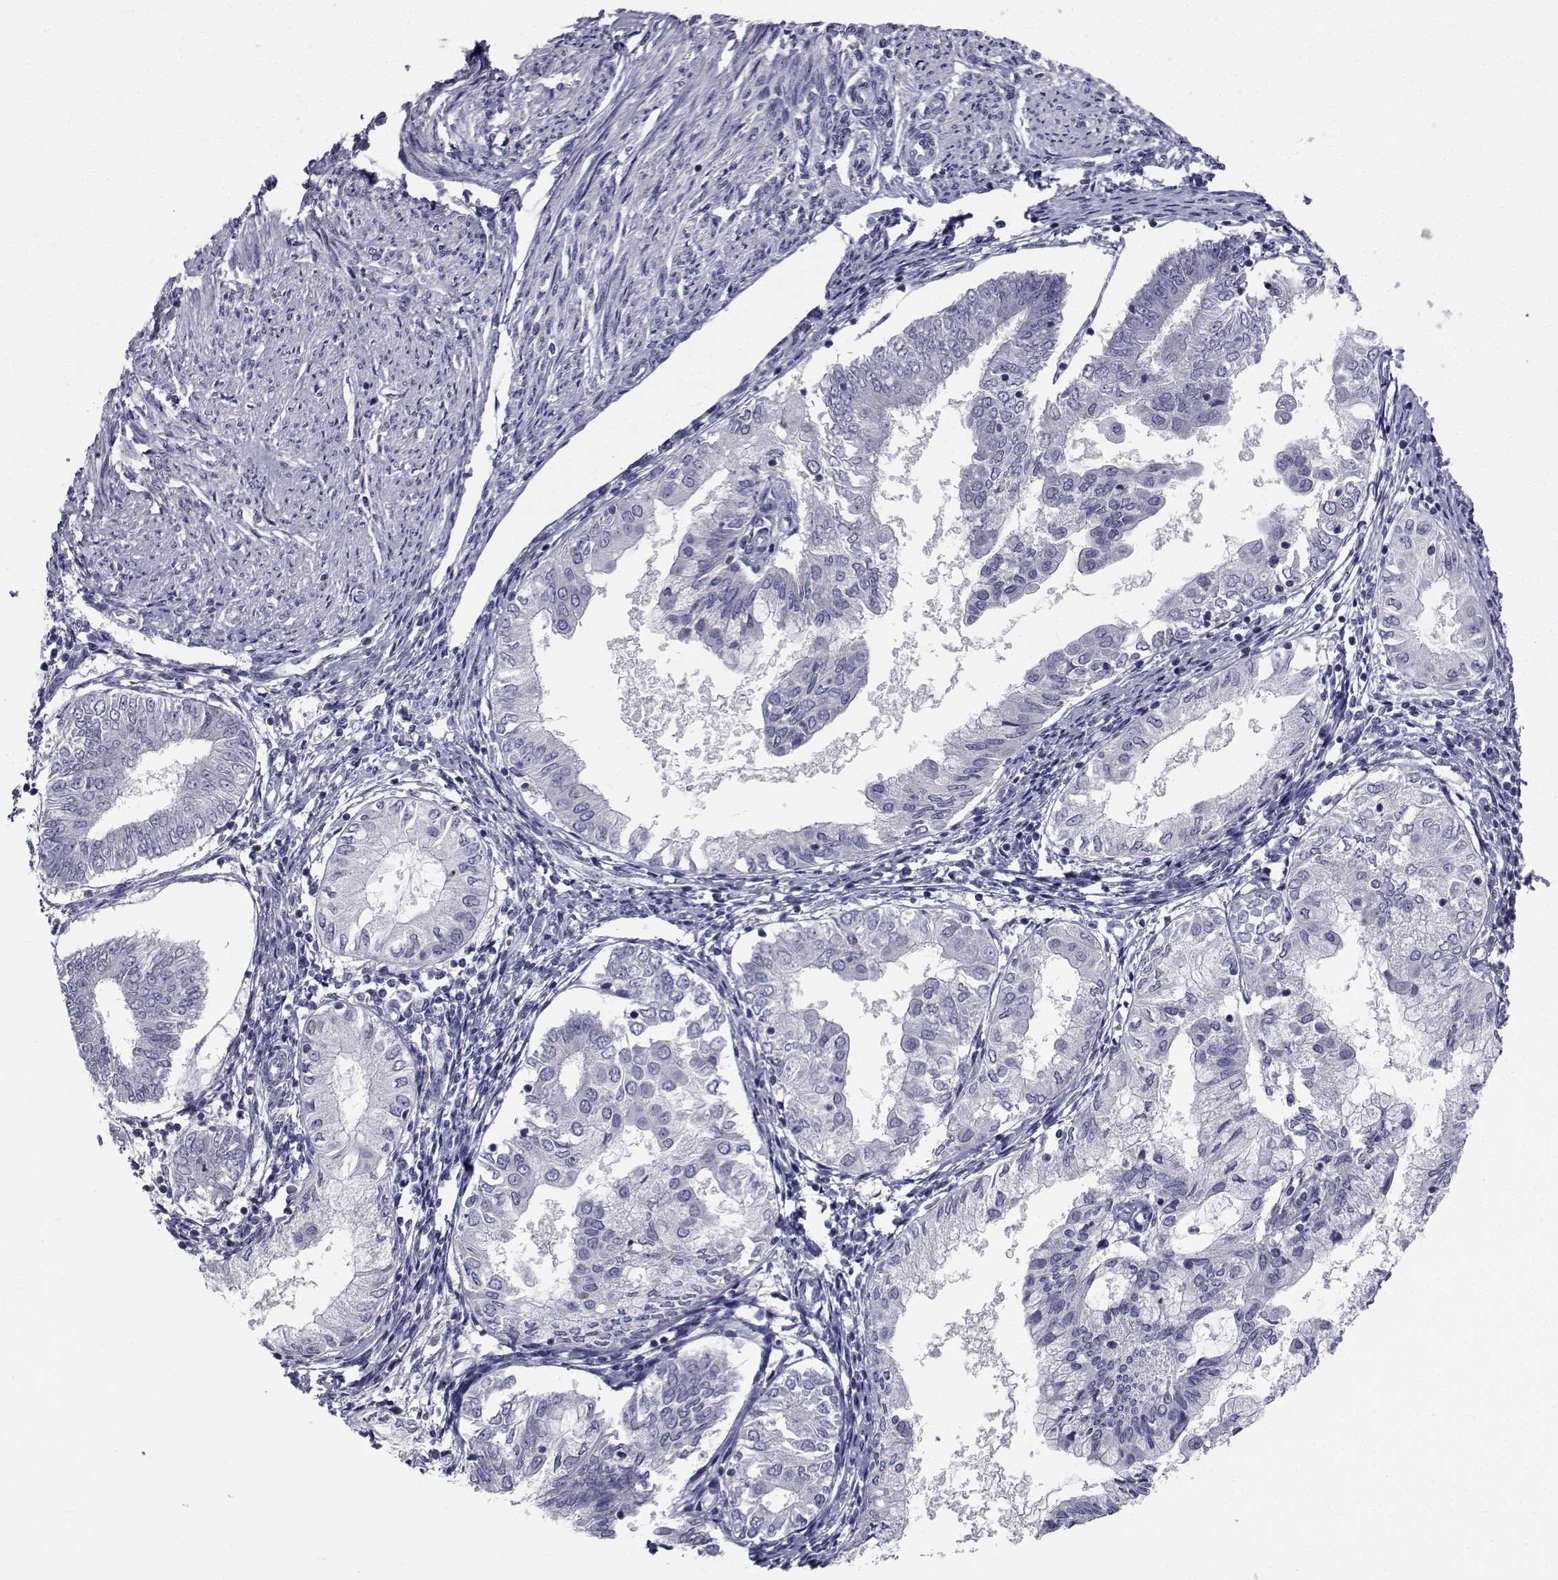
{"staining": {"intensity": "negative", "quantity": "none", "location": "none"}, "tissue": "endometrial cancer", "cell_type": "Tumor cells", "image_type": "cancer", "snomed": [{"axis": "morphology", "description": "Adenocarcinoma, NOS"}, {"axis": "topography", "description": "Endometrium"}], "caption": "Human endometrial cancer (adenocarcinoma) stained for a protein using IHC shows no positivity in tumor cells.", "gene": "CHRNA1", "patient": {"sex": "female", "age": 68}}